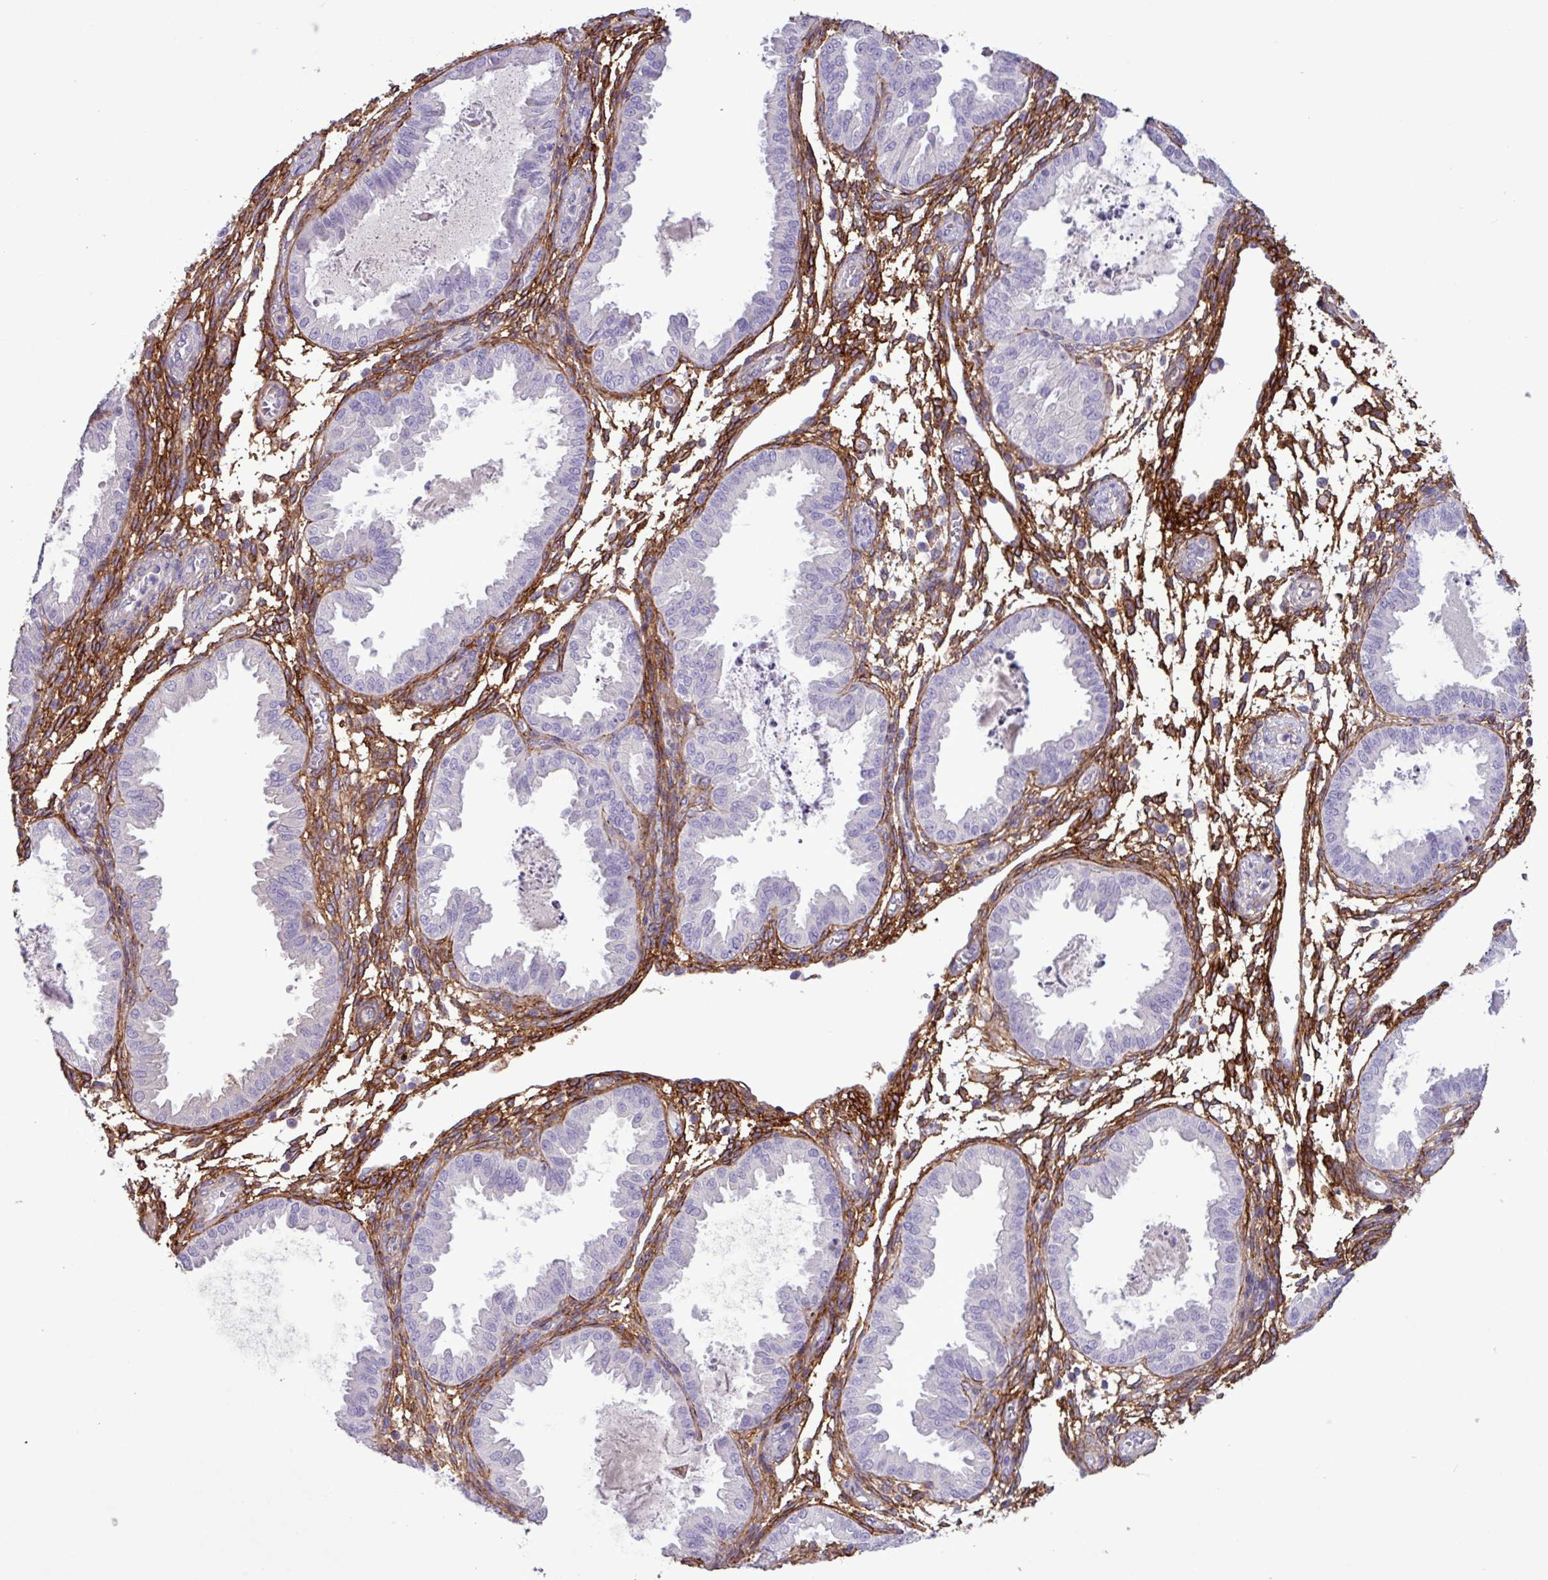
{"staining": {"intensity": "moderate", "quantity": "25%-75%", "location": "cytoplasmic/membranous"}, "tissue": "endometrium", "cell_type": "Cells in endometrial stroma", "image_type": "normal", "snomed": [{"axis": "morphology", "description": "Normal tissue, NOS"}, {"axis": "topography", "description": "Endometrium"}], "caption": "Immunohistochemistry histopathology image of normal endometrium stained for a protein (brown), which reveals medium levels of moderate cytoplasmic/membranous positivity in approximately 25%-75% of cells in endometrial stroma.", "gene": "CD248", "patient": {"sex": "female", "age": 33}}